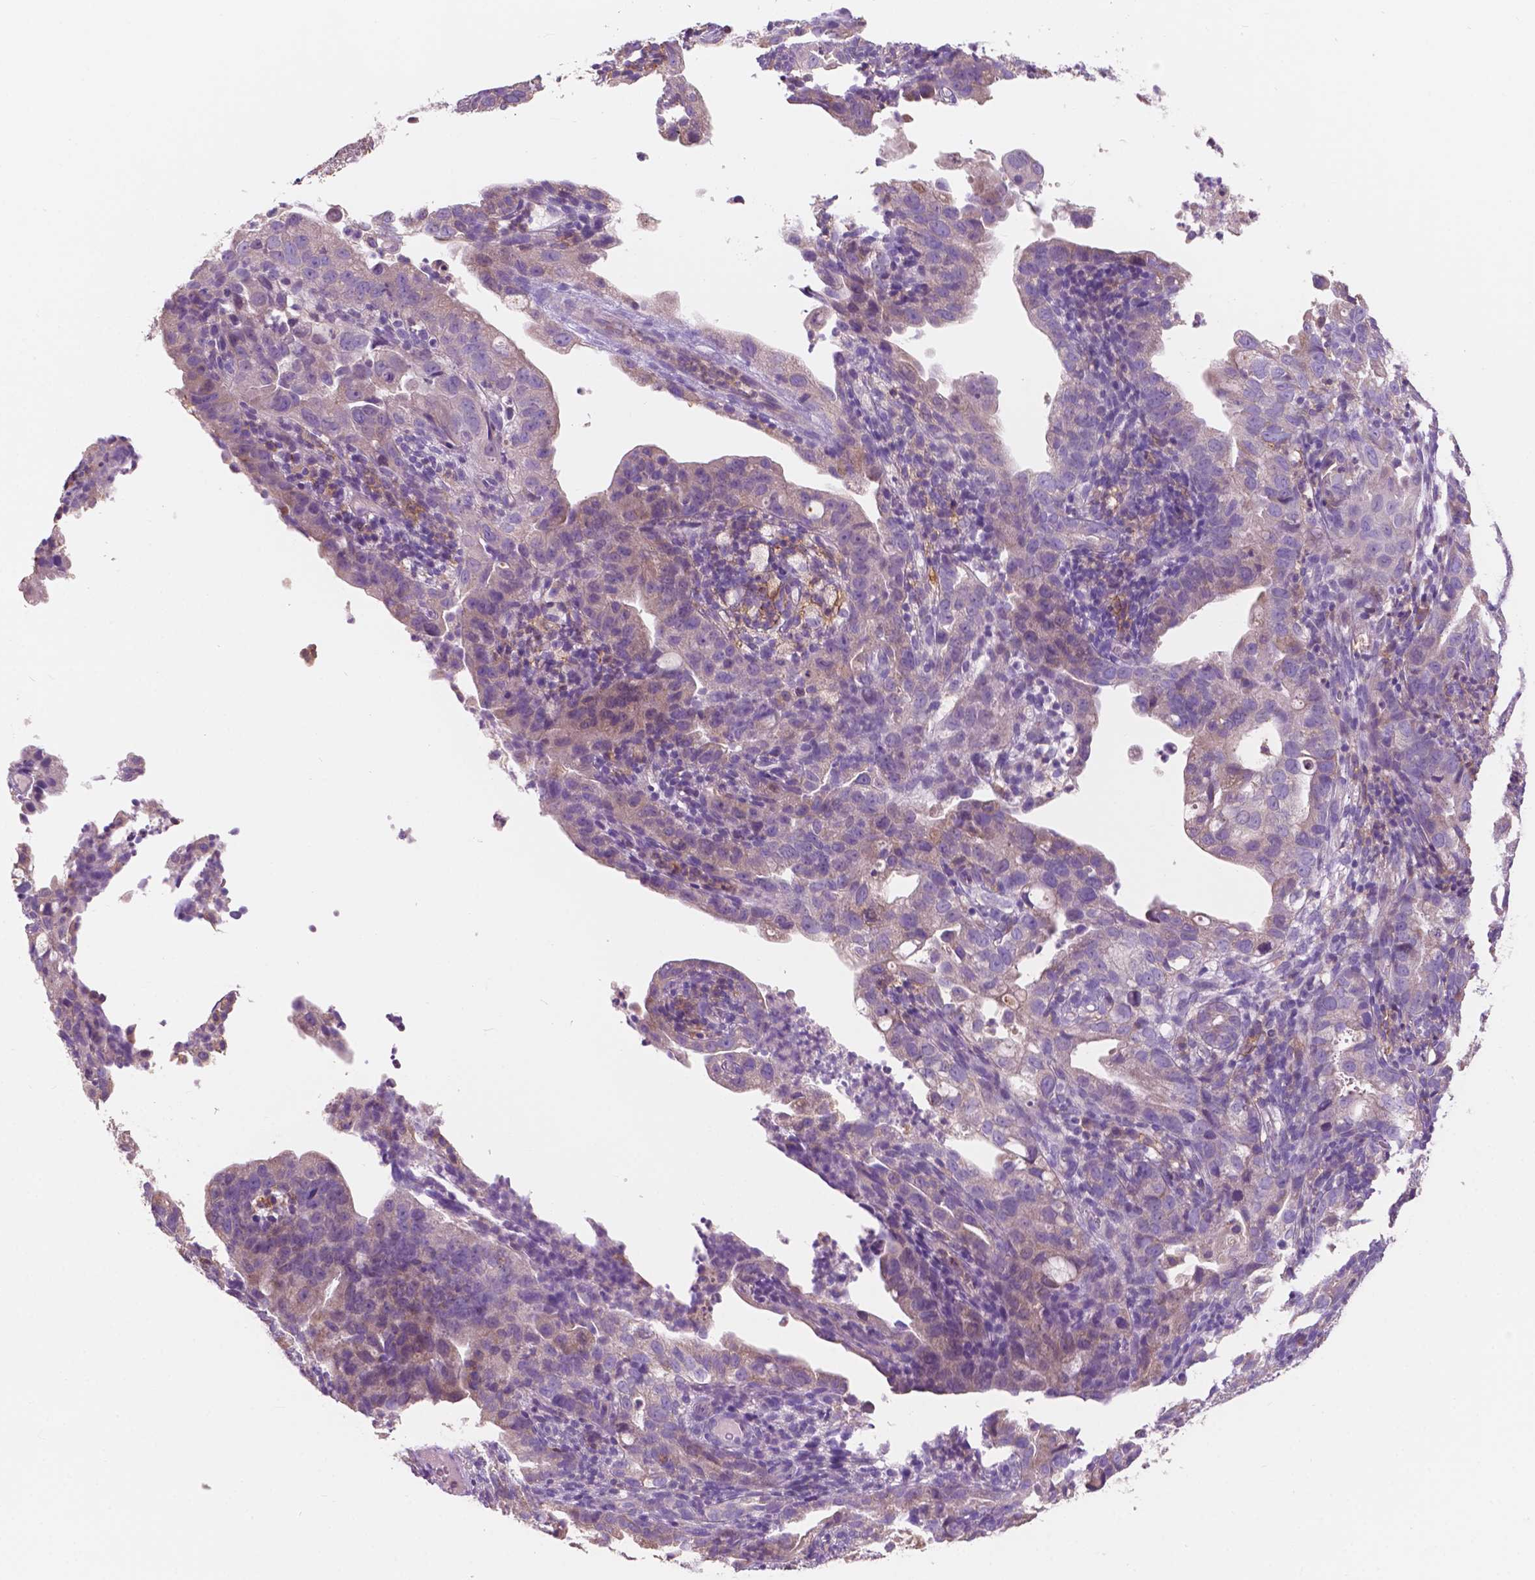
{"staining": {"intensity": "weak", "quantity": "<25%", "location": "cytoplasmic/membranous"}, "tissue": "endometrial cancer", "cell_type": "Tumor cells", "image_type": "cancer", "snomed": [{"axis": "morphology", "description": "Adenocarcinoma, NOS"}, {"axis": "topography", "description": "Endometrium"}], "caption": "Human endometrial cancer (adenocarcinoma) stained for a protein using IHC demonstrates no positivity in tumor cells.", "gene": "SEMA4A", "patient": {"sex": "female", "age": 57}}